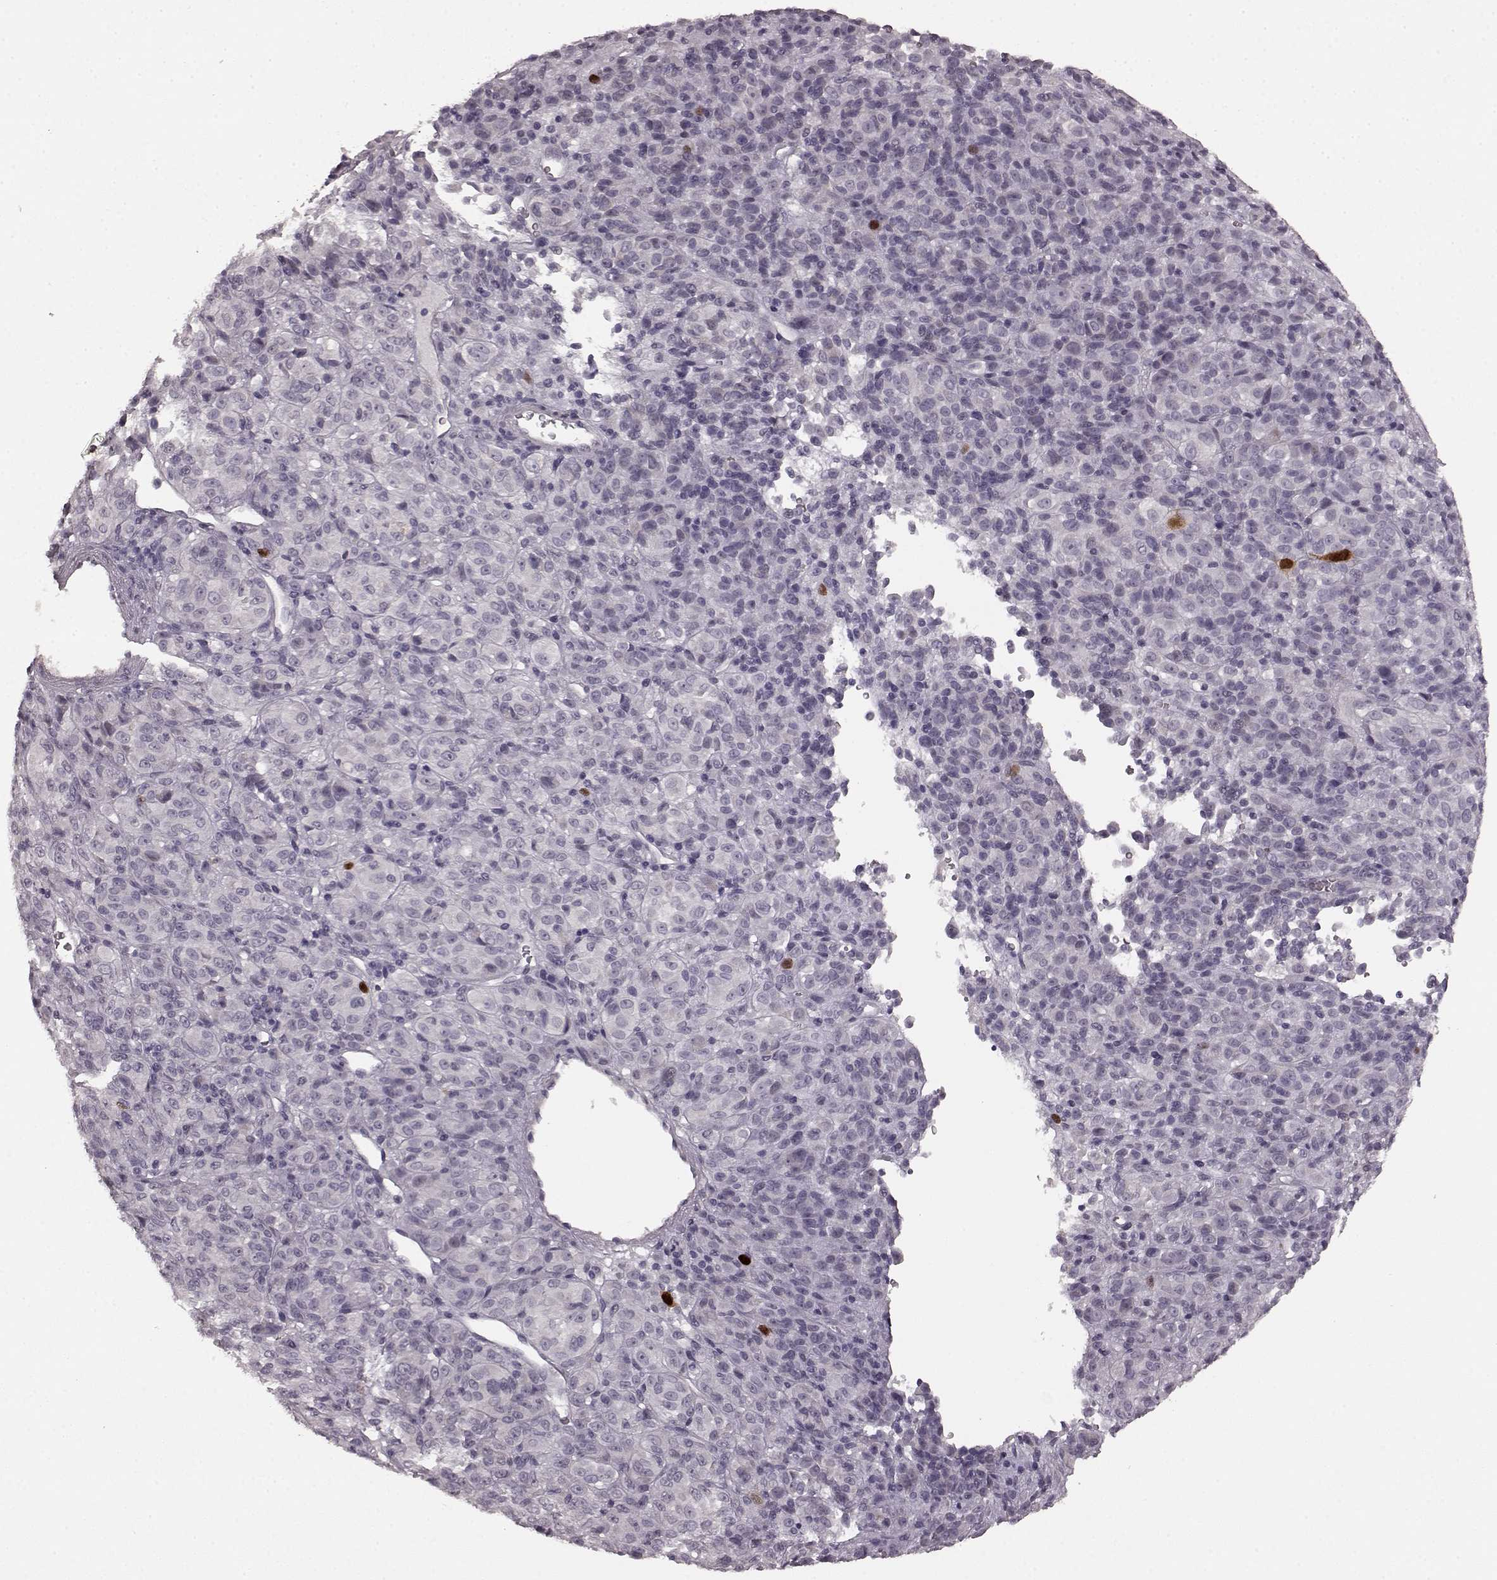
{"staining": {"intensity": "strong", "quantity": "<25%", "location": "nuclear"}, "tissue": "melanoma", "cell_type": "Tumor cells", "image_type": "cancer", "snomed": [{"axis": "morphology", "description": "Malignant melanoma, Metastatic site"}, {"axis": "topography", "description": "Brain"}], "caption": "A high-resolution image shows immunohistochemistry staining of melanoma, which reveals strong nuclear positivity in approximately <25% of tumor cells.", "gene": "CCNA2", "patient": {"sex": "female", "age": 56}}